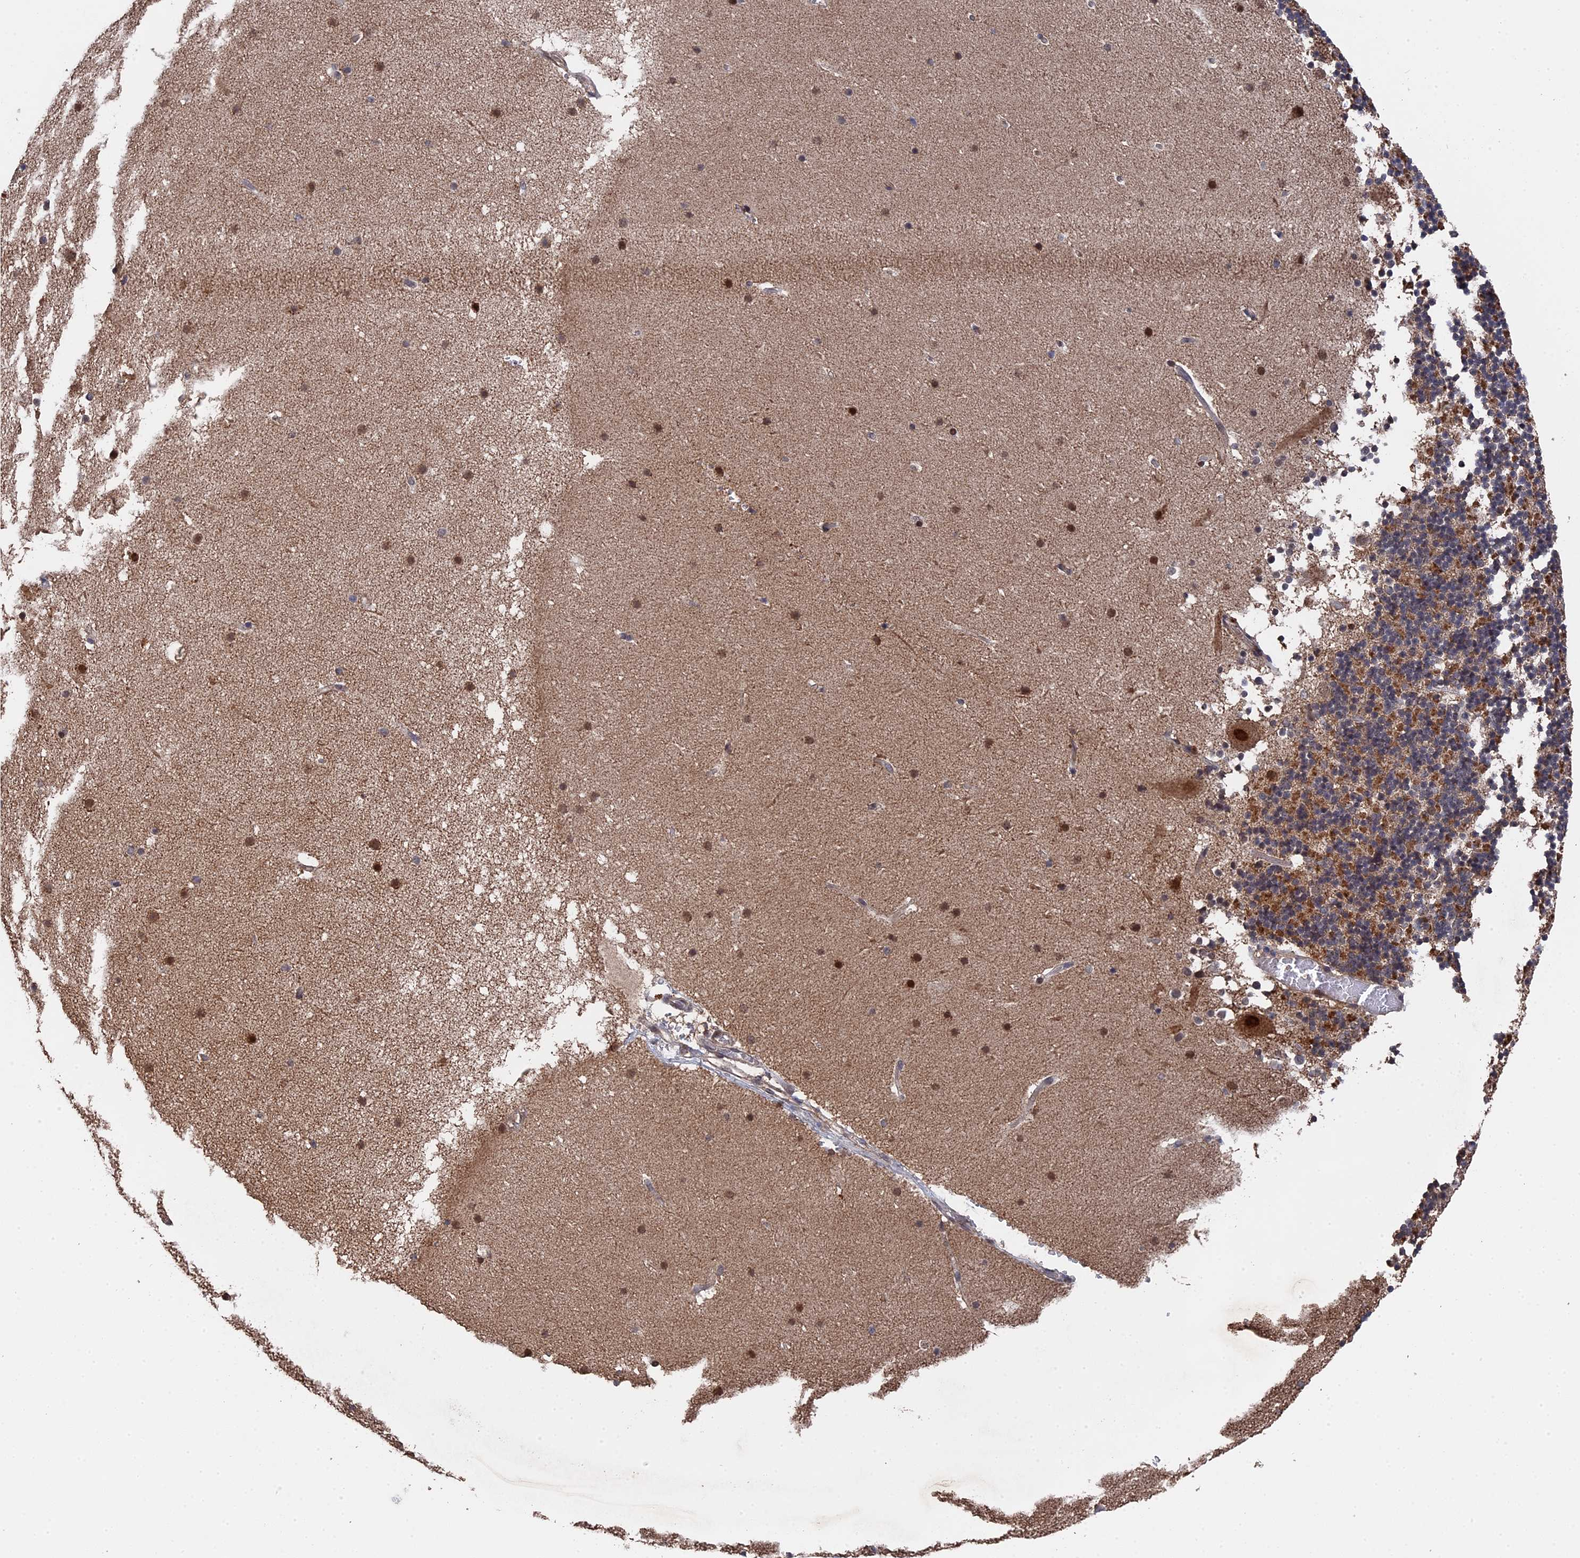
{"staining": {"intensity": "moderate", "quantity": ">75%", "location": "cytoplasmic/membranous"}, "tissue": "cerebellum", "cell_type": "Cells in granular layer", "image_type": "normal", "snomed": [{"axis": "morphology", "description": "Normal tissue, NOS"}, {"axis": "topography", "description": "Cerebellum"}], "caption": "Cells in granular layer demonstrate moderate cytoplasmic/membranous staining in about >75% of cells in normal cerebellum. The staining was performed using DAB, with brown indicating positive protein expression. Nuclei are stained blue with hematoxylin.", "gene": "CEACAM21", "patient": {"sex": "male", "age": 57}}